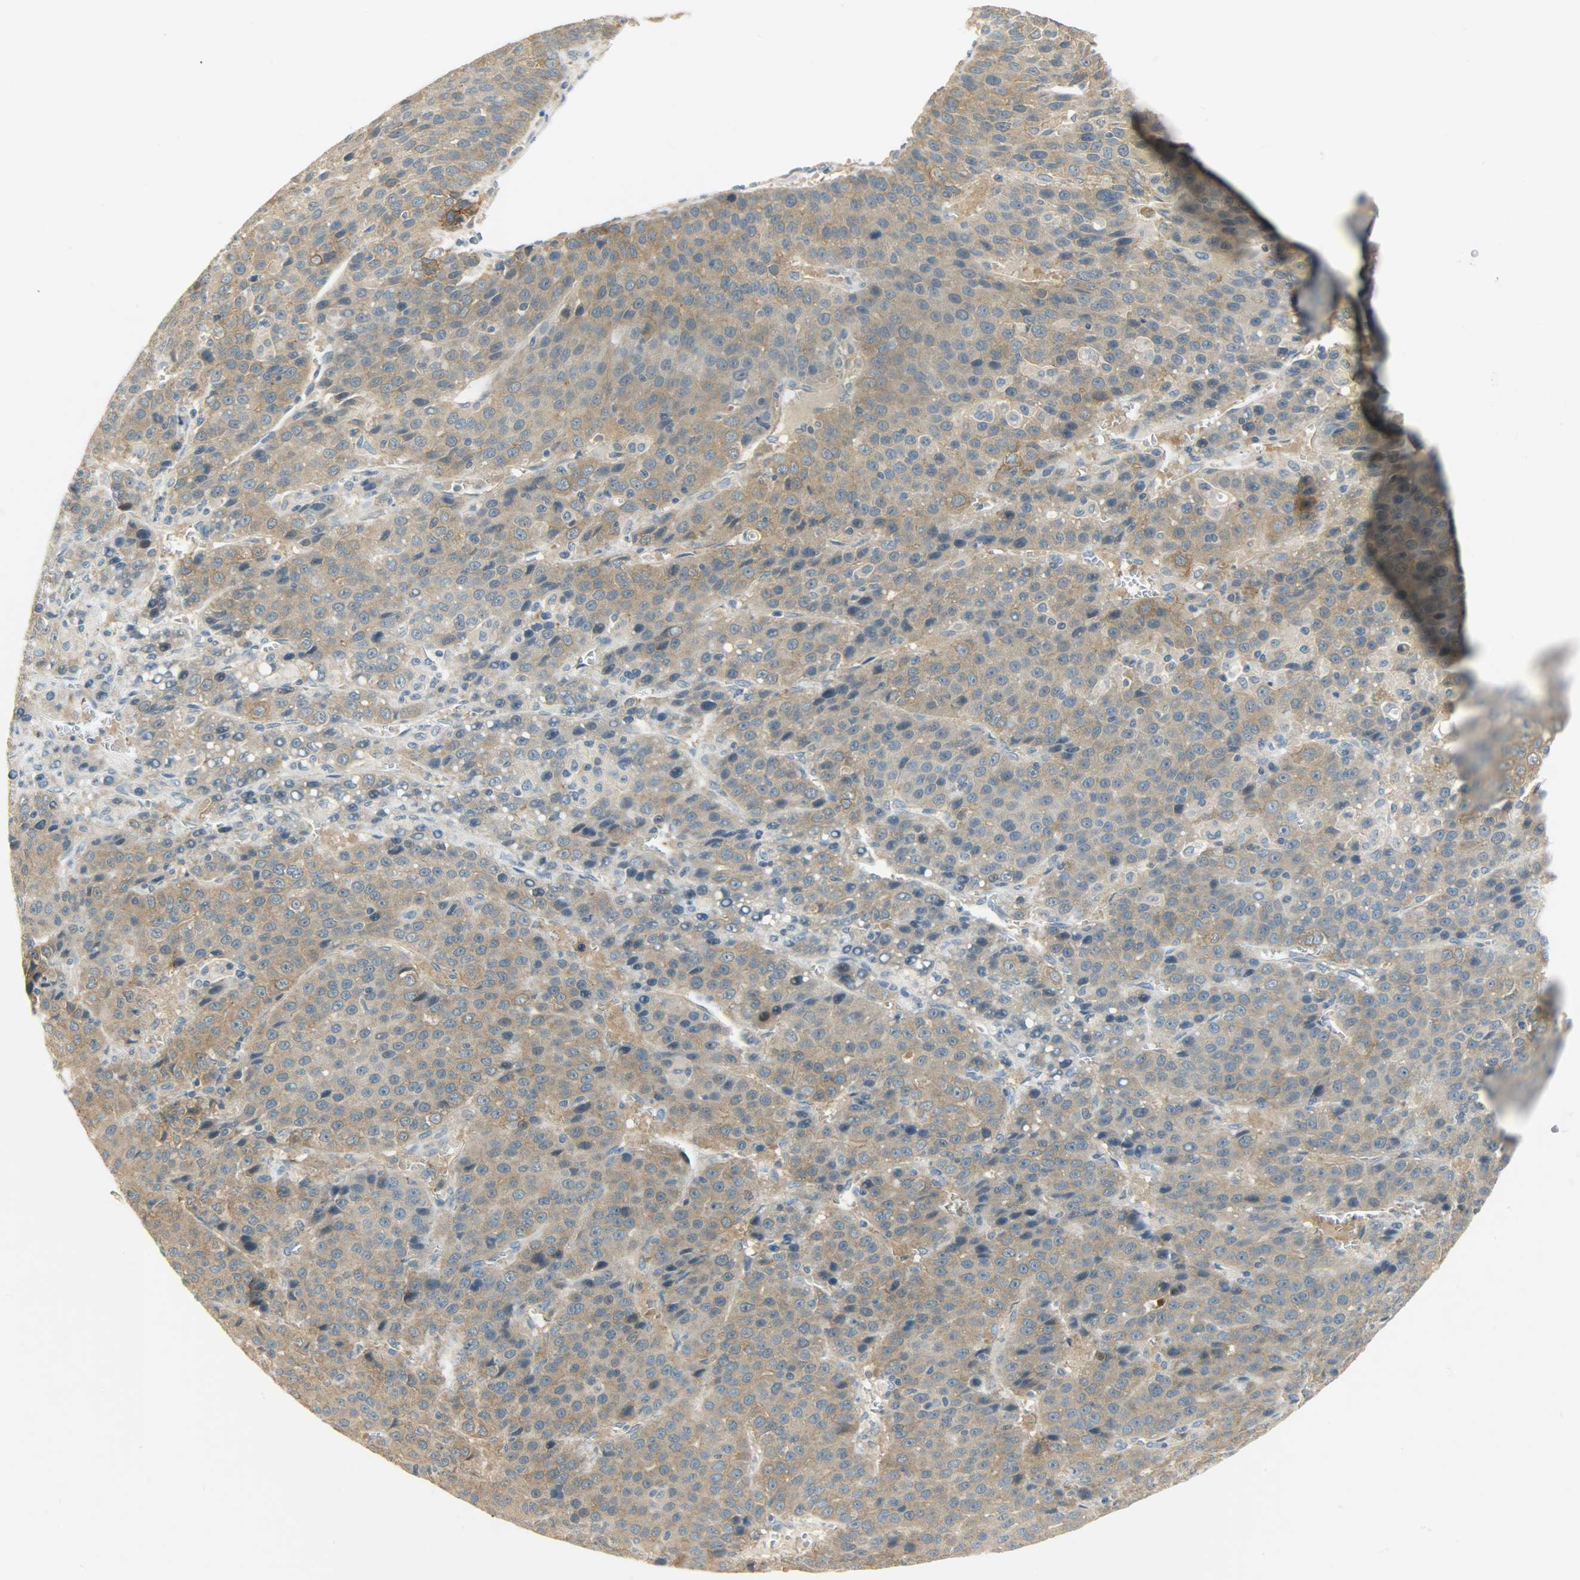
{"staining": {"intensity": "strong", "quantity": ">75%", "location": "cytoplasmic/membranous"}, "tissue": "liver cancer", "cell_type": "Tumor cells", "image_type": "cancer", "snomed": [{"axis": "morphology", "description": "Carcinoma, Hepatocellular, NOS"}, {"axis": "topography", "description": "Liver"}], "caption": "DAB immunohistochemical staining of human hepatocellular carcinoma (liver) shows strong cytoplasmic/membranous protein expression in approximately >75% of tumor cells.", "gene": "DSG2", "patient": {"sex": "female", "age": 53}}